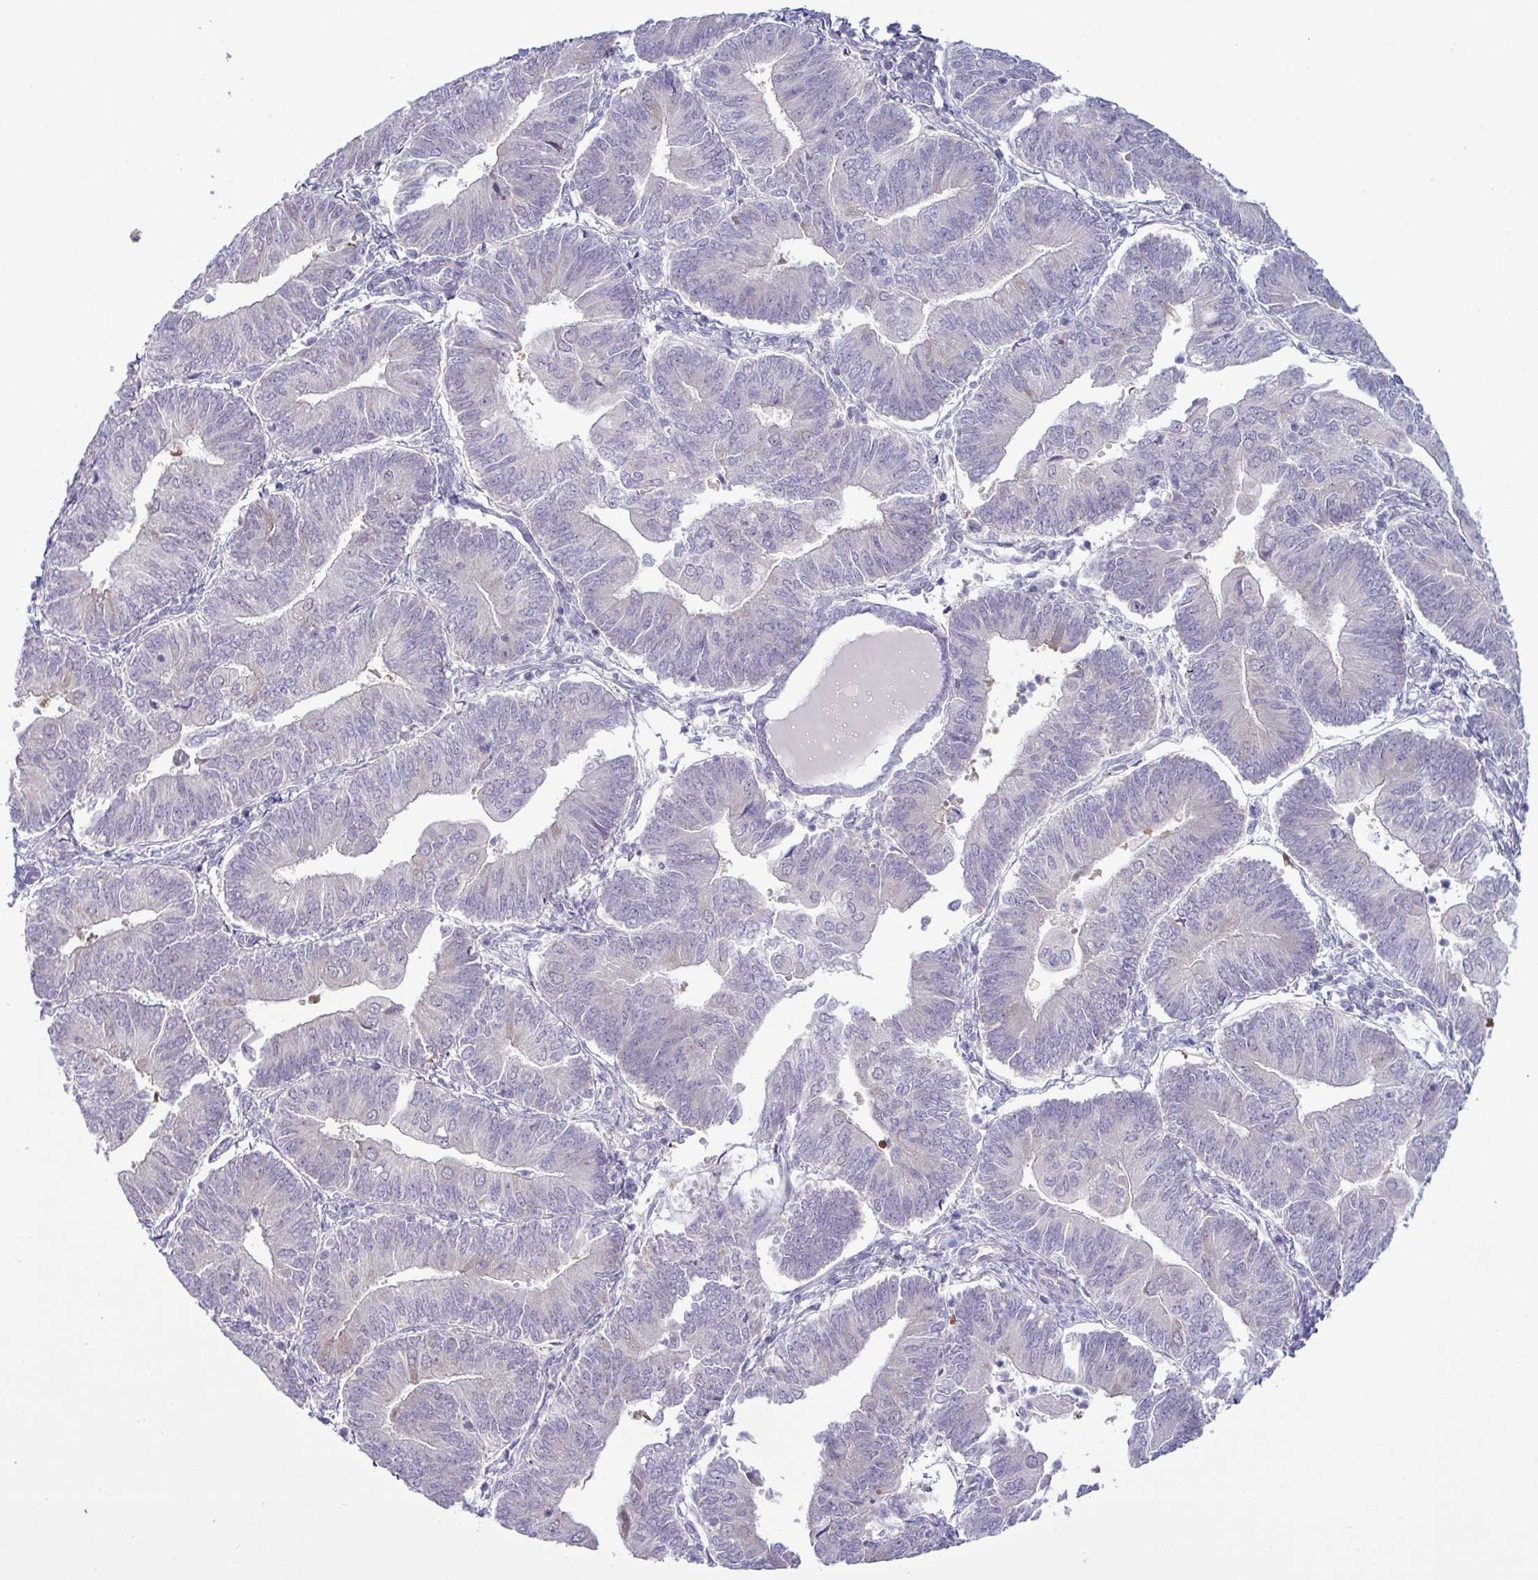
{"staining": {"intensity": "negative", "quantity": "none", "location": "none"}, "tissue": "endometrial cancer", "cell_type": "Tumor cells", "image_type": "cancer", "snomed": [{"axis": "morphology", "description": "Adenocarcinoma, NOS"}, {"axis": "topography", "description": "Endometrium"}], "caption": "Endometrial cancer was stained to show a protein in brown. There is no significant expression in tumor cells.", "gene": "SYNPO2L", "patient": {"sex": "female", "age": 65}}